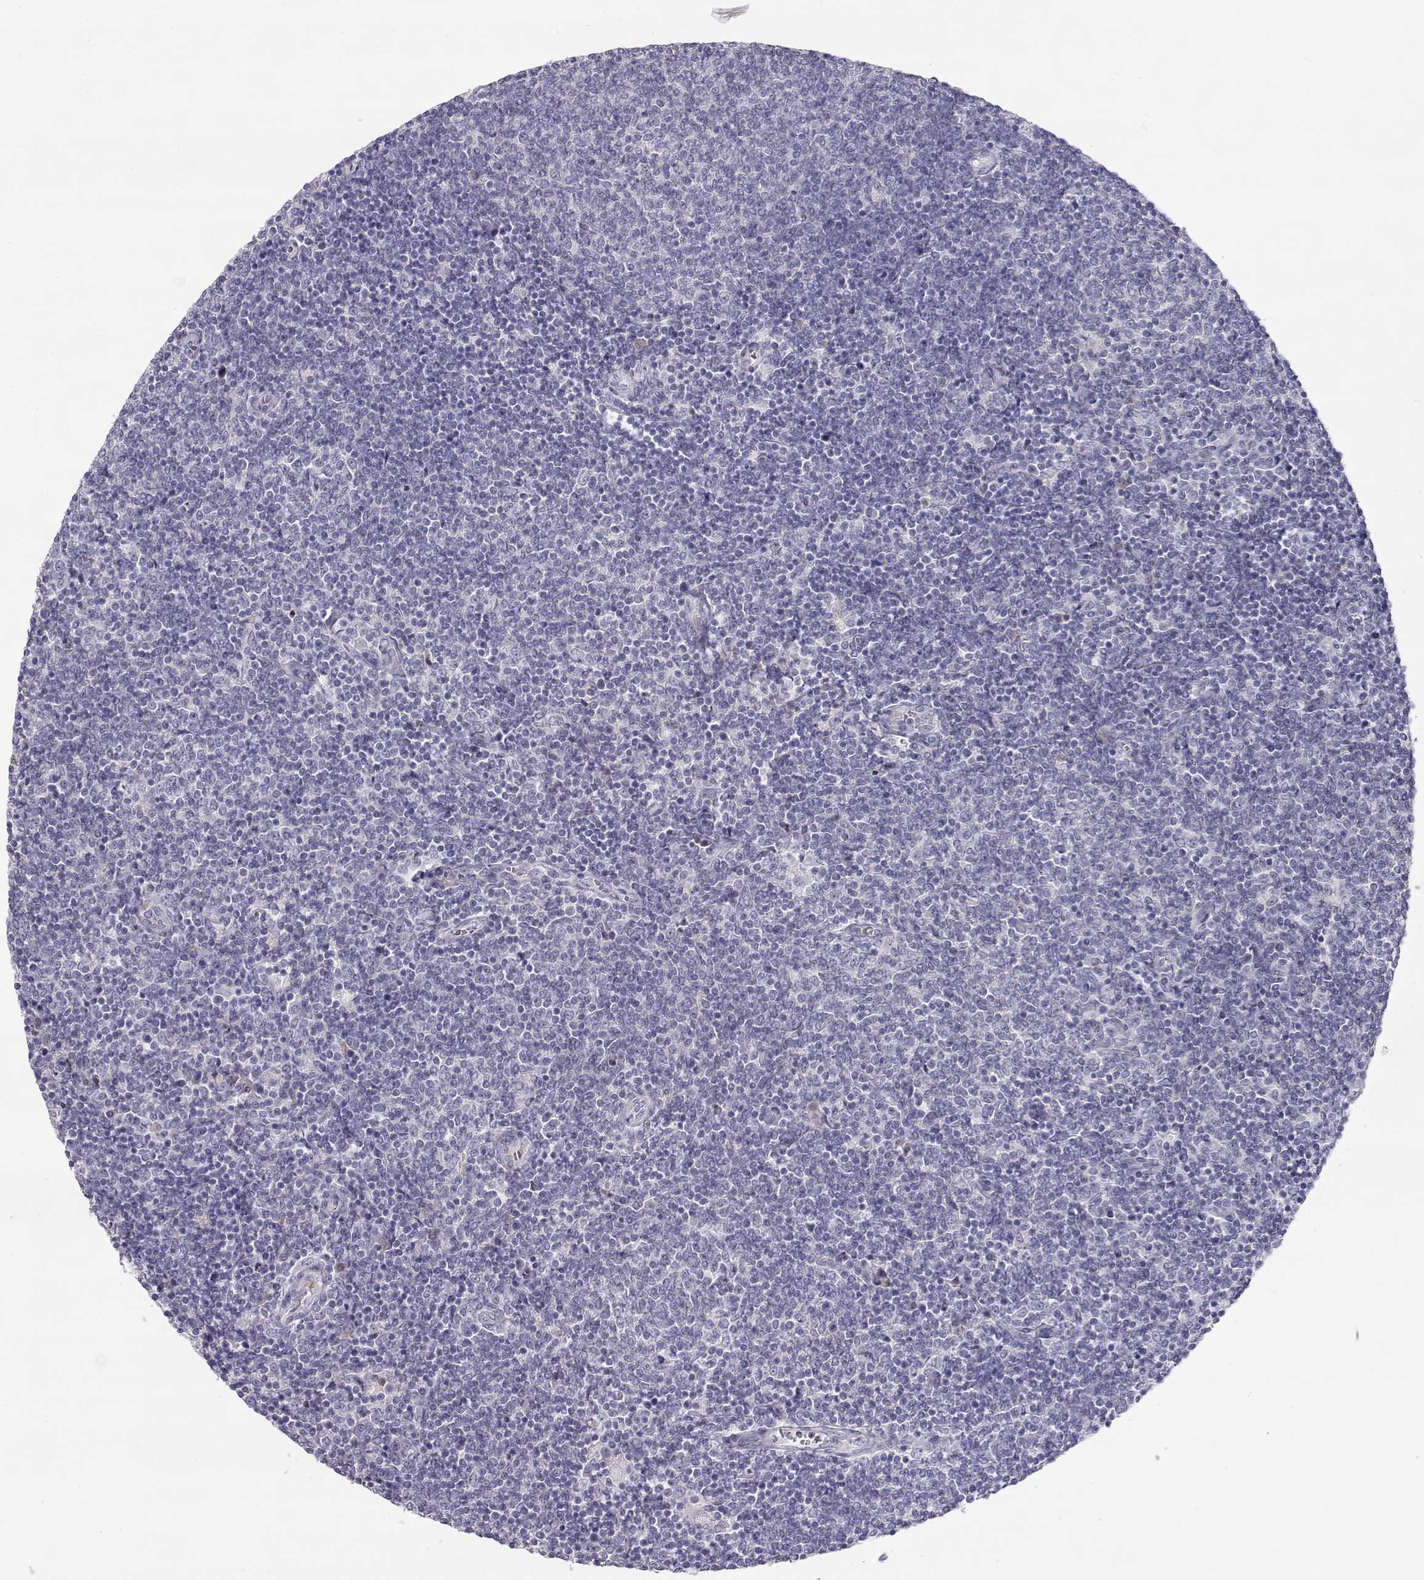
{"staining": {"intensity": "negative", "quantity": "none", "location": "none"}, "tissue": "lymphoma", "cell_type": "Tumor cells", "image_type": "cancer", "snomed": [{"axis": "morphology", "description": "Malignant lymphoma, non-Hodgkin's type, Low grade"}, {"axis": "topography", "description": "Lymph node"}], "caption": "Lymphoma was stained to show a protein in brown. There is no significant positivity in tumor cells.", "gene": "SLCO6A1", "patient": {"sex": "male", "age": 52}}